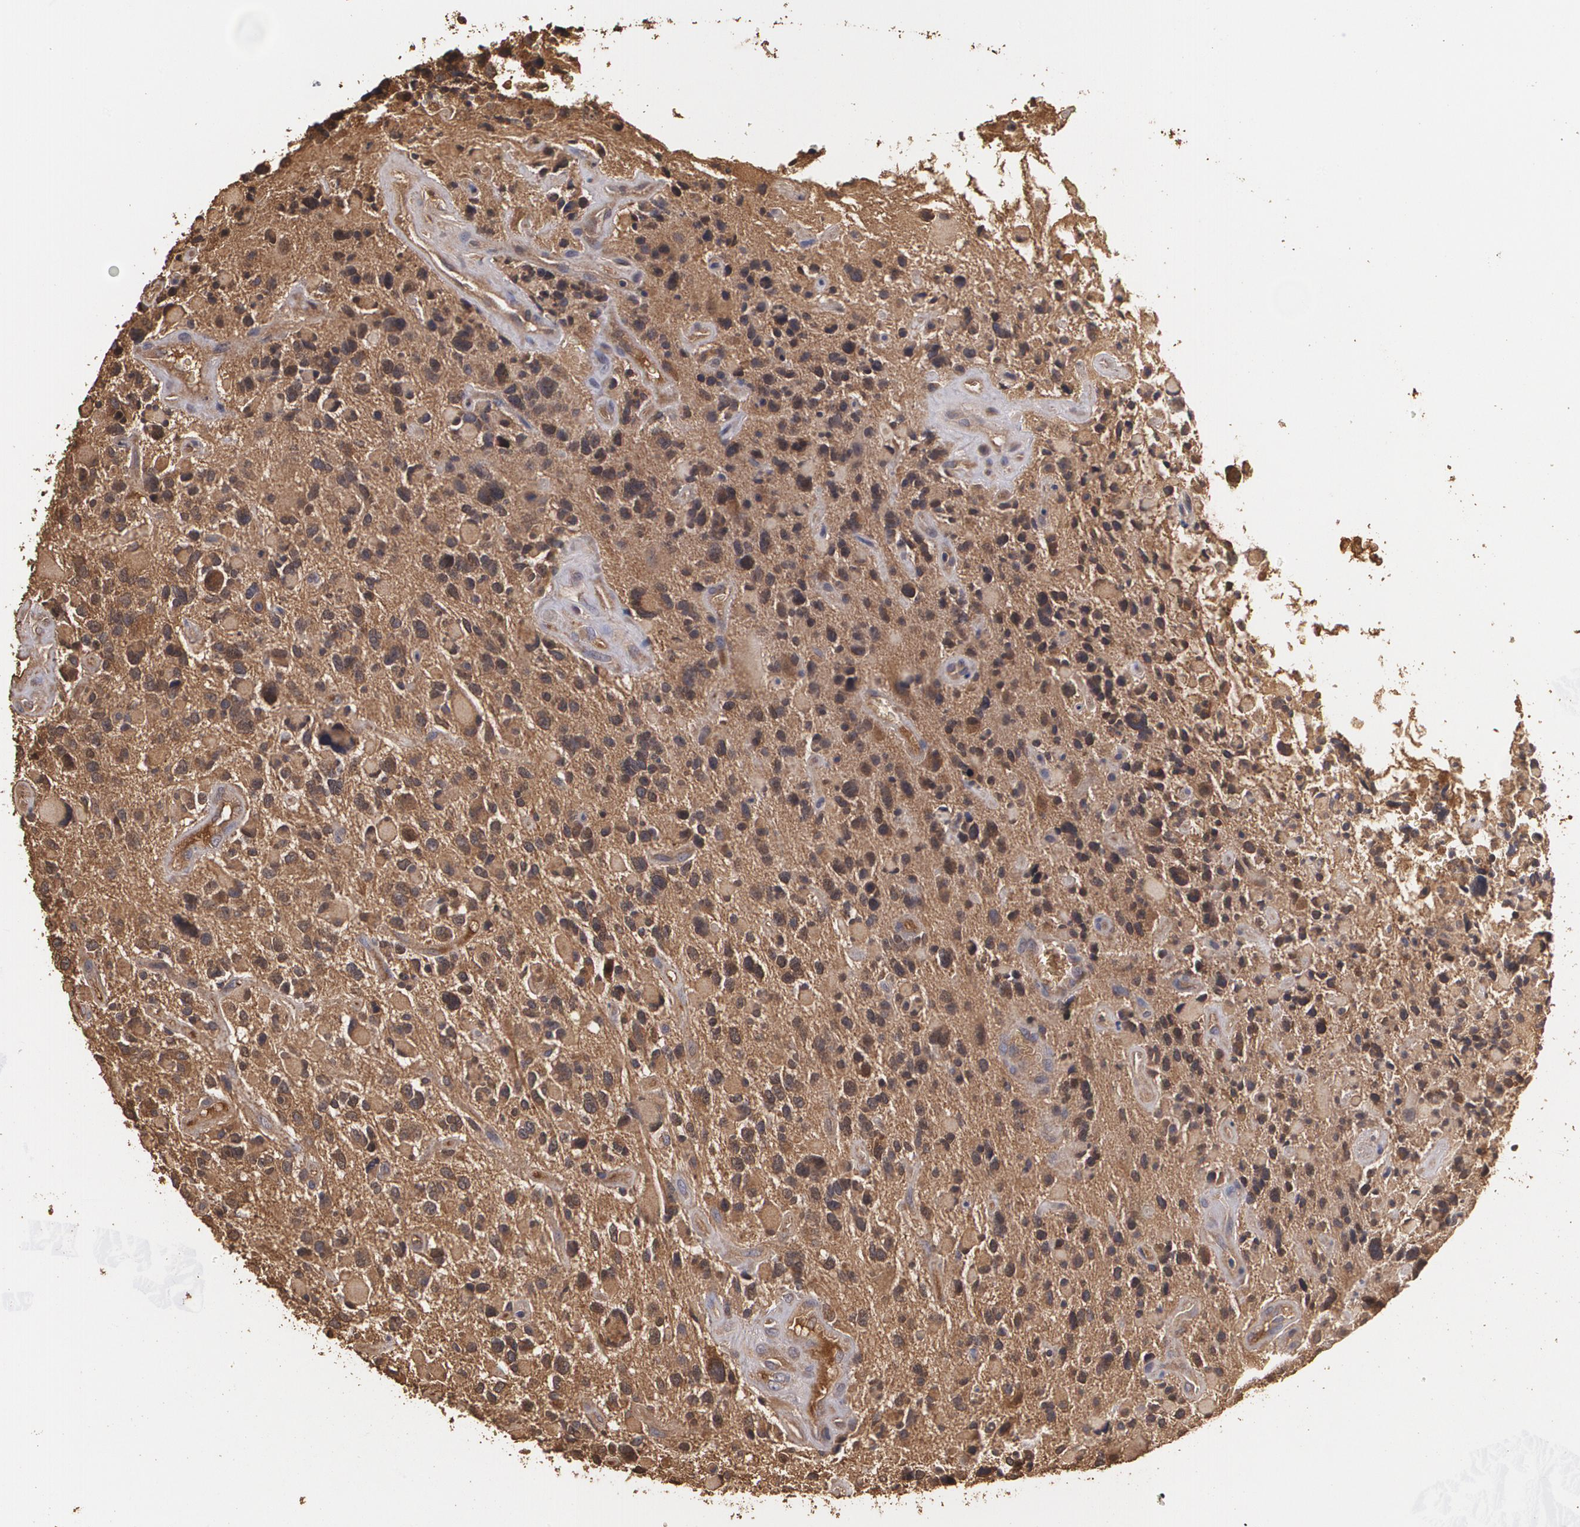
{"staining": {"intensity": "moderate", "quantity": ">75%", "location": "cytoplasmic/membranous"}, "tissue": "glioma", "cell_type": "Tumor cells", "image_type": "cancer", "snomed": [{"axis": "morphology", "description": "Glioma, malignant, High grade"}, {"axis": "topography", "description": "Brain"}], "caption": "Malignant high-grade glioma stained for a protein (brown) reveals moderate cytoplasmic/membranous positive staining in approximately >75% of tumor cells.", "gene": "PON1", "patient": {"sex": "female", "age": 37}}